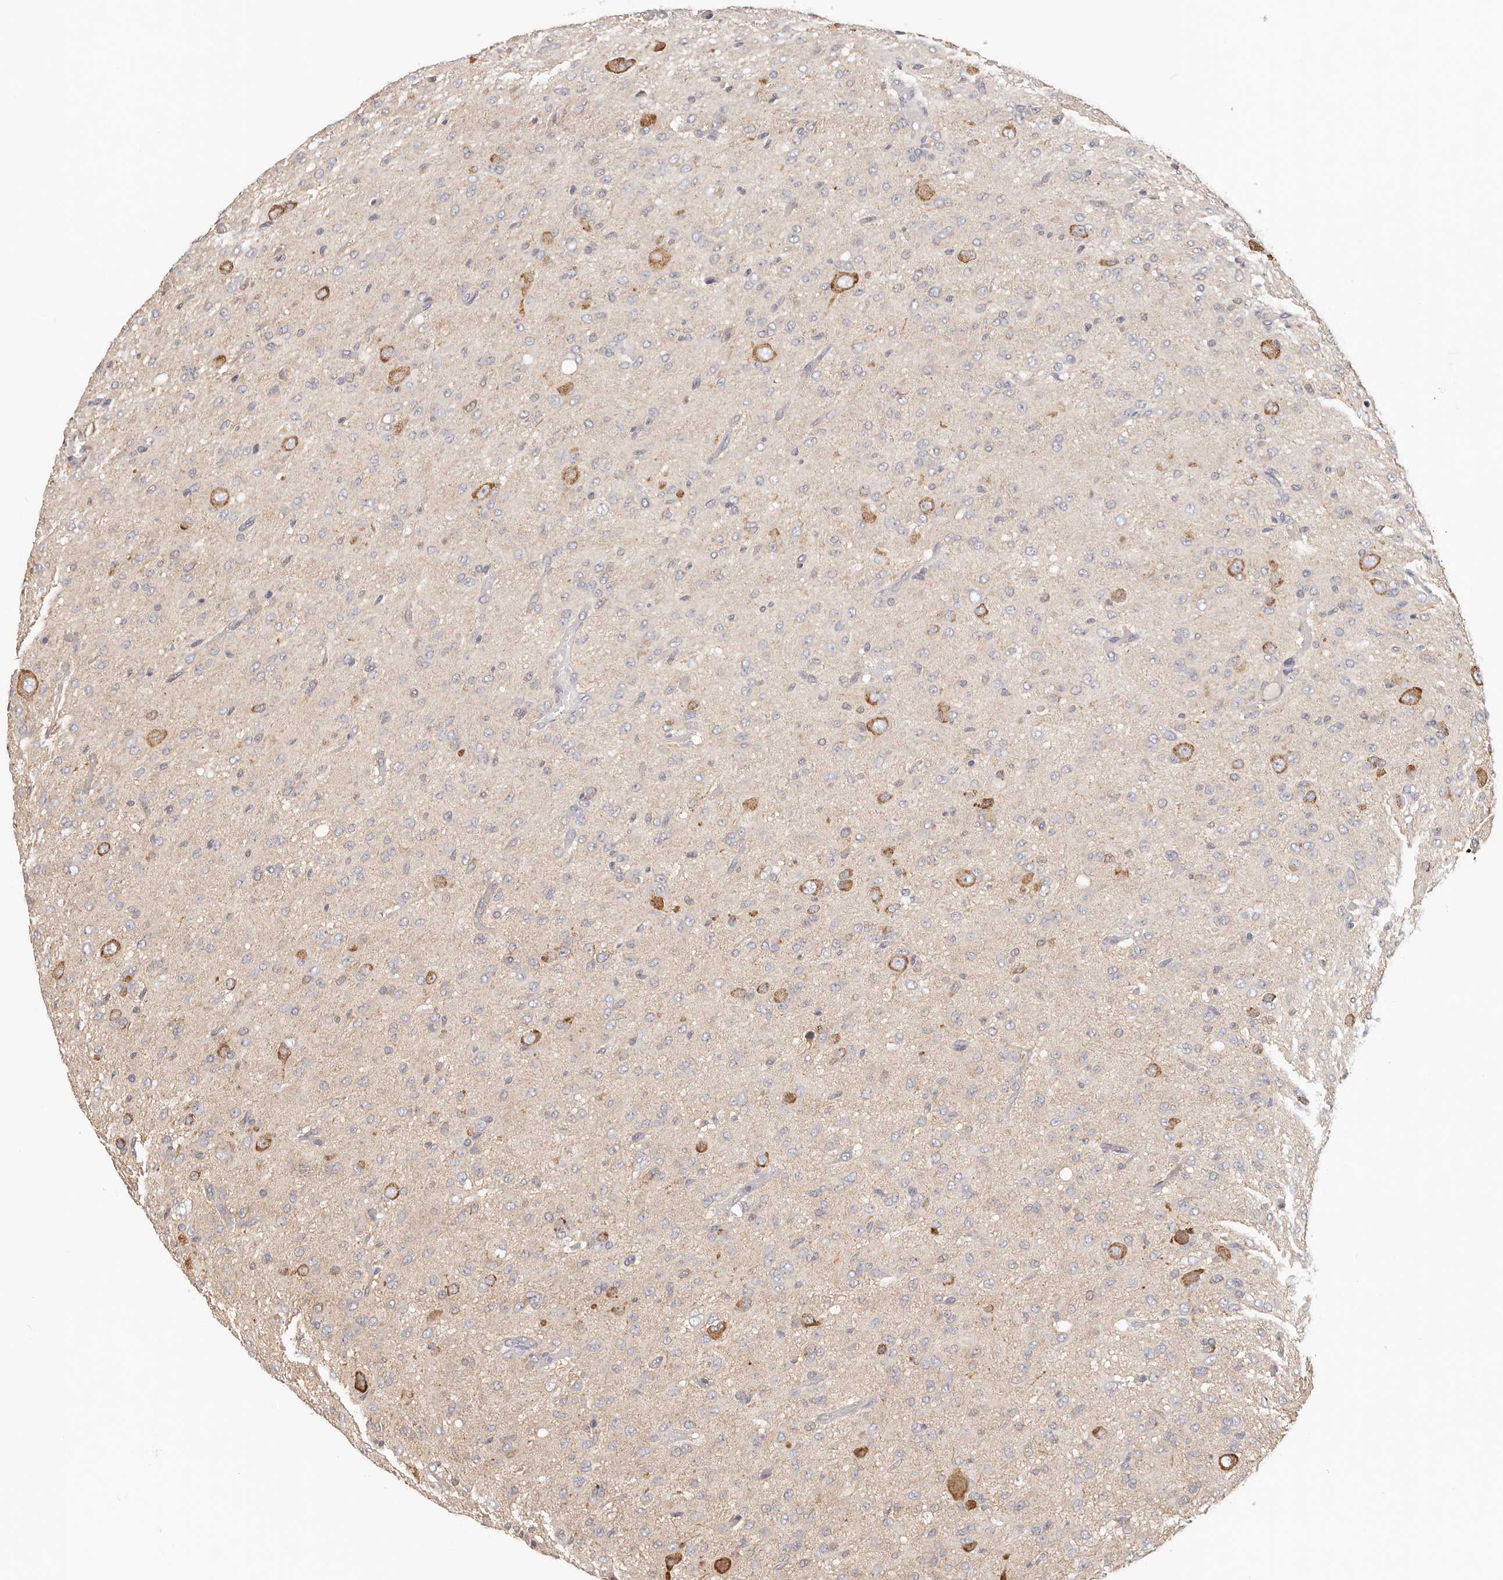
{"staining": {"intensity": "moderate", "quantity": "<25%", "location": "cytoplasmic/membranous"}, "tissue": "glioma", "cell_type": "Tumor cells", "image_type": "cancer", "snomed": [{"axis": "morphology", "description": "Glioma, malignant, High grade"}, {"axis": "topography", "description": "Brain"}], "caption": "High-magnification brightfield microscopy of malignant glioma (high-grade) stained with DAB (brown) and counterstained with hematoxylin (blue). tumor cells exhibit moderate cytoplasmic/membranous expression is seen in approximately<25% of cells.", "gene": "AFDN", "patient": {"sex": "female", "age": 59}}